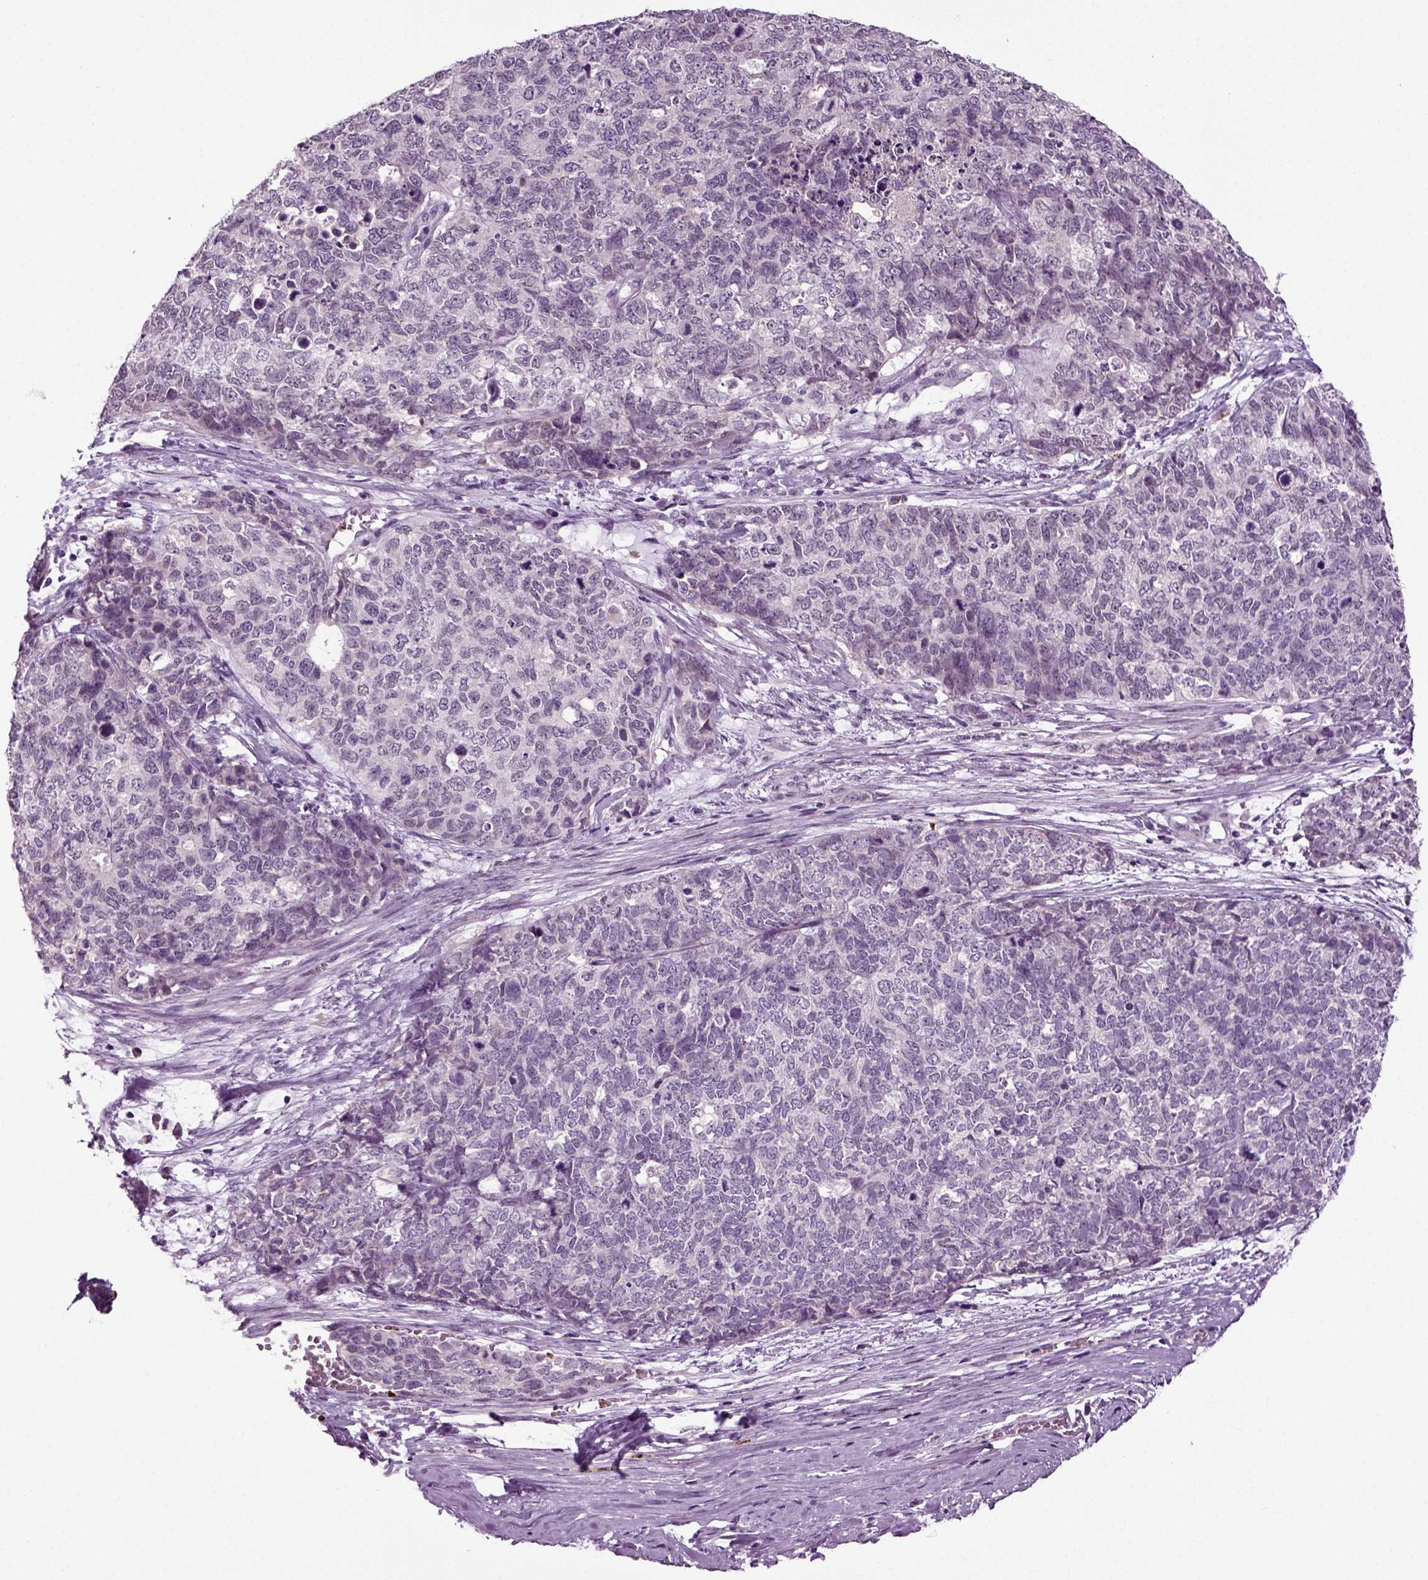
{"staining": {"intensity": "negative", "quantity": "none", "location": "none"}, "tissue": "cervical cancer", "cell_type": "Tumor cells", "image_type": "cancer", "snomed": [{"axis": "morphology", "description": "Squamous cell carcinoma, NOS"}, {"axis": "topography", "description": "Cervix"}], "caption": "High power microscopy photomicrograph of an immunohistochemistry photomicrograph of squamous cell carcinoma (cervical), revealing no significant staining in tumor cells. The staining is performed using DAB brown chromogen with nuclei counter-stained in using hematoxylin.", "gene": "SPATA17", "patient": {"sex": "female", "age": 63}}